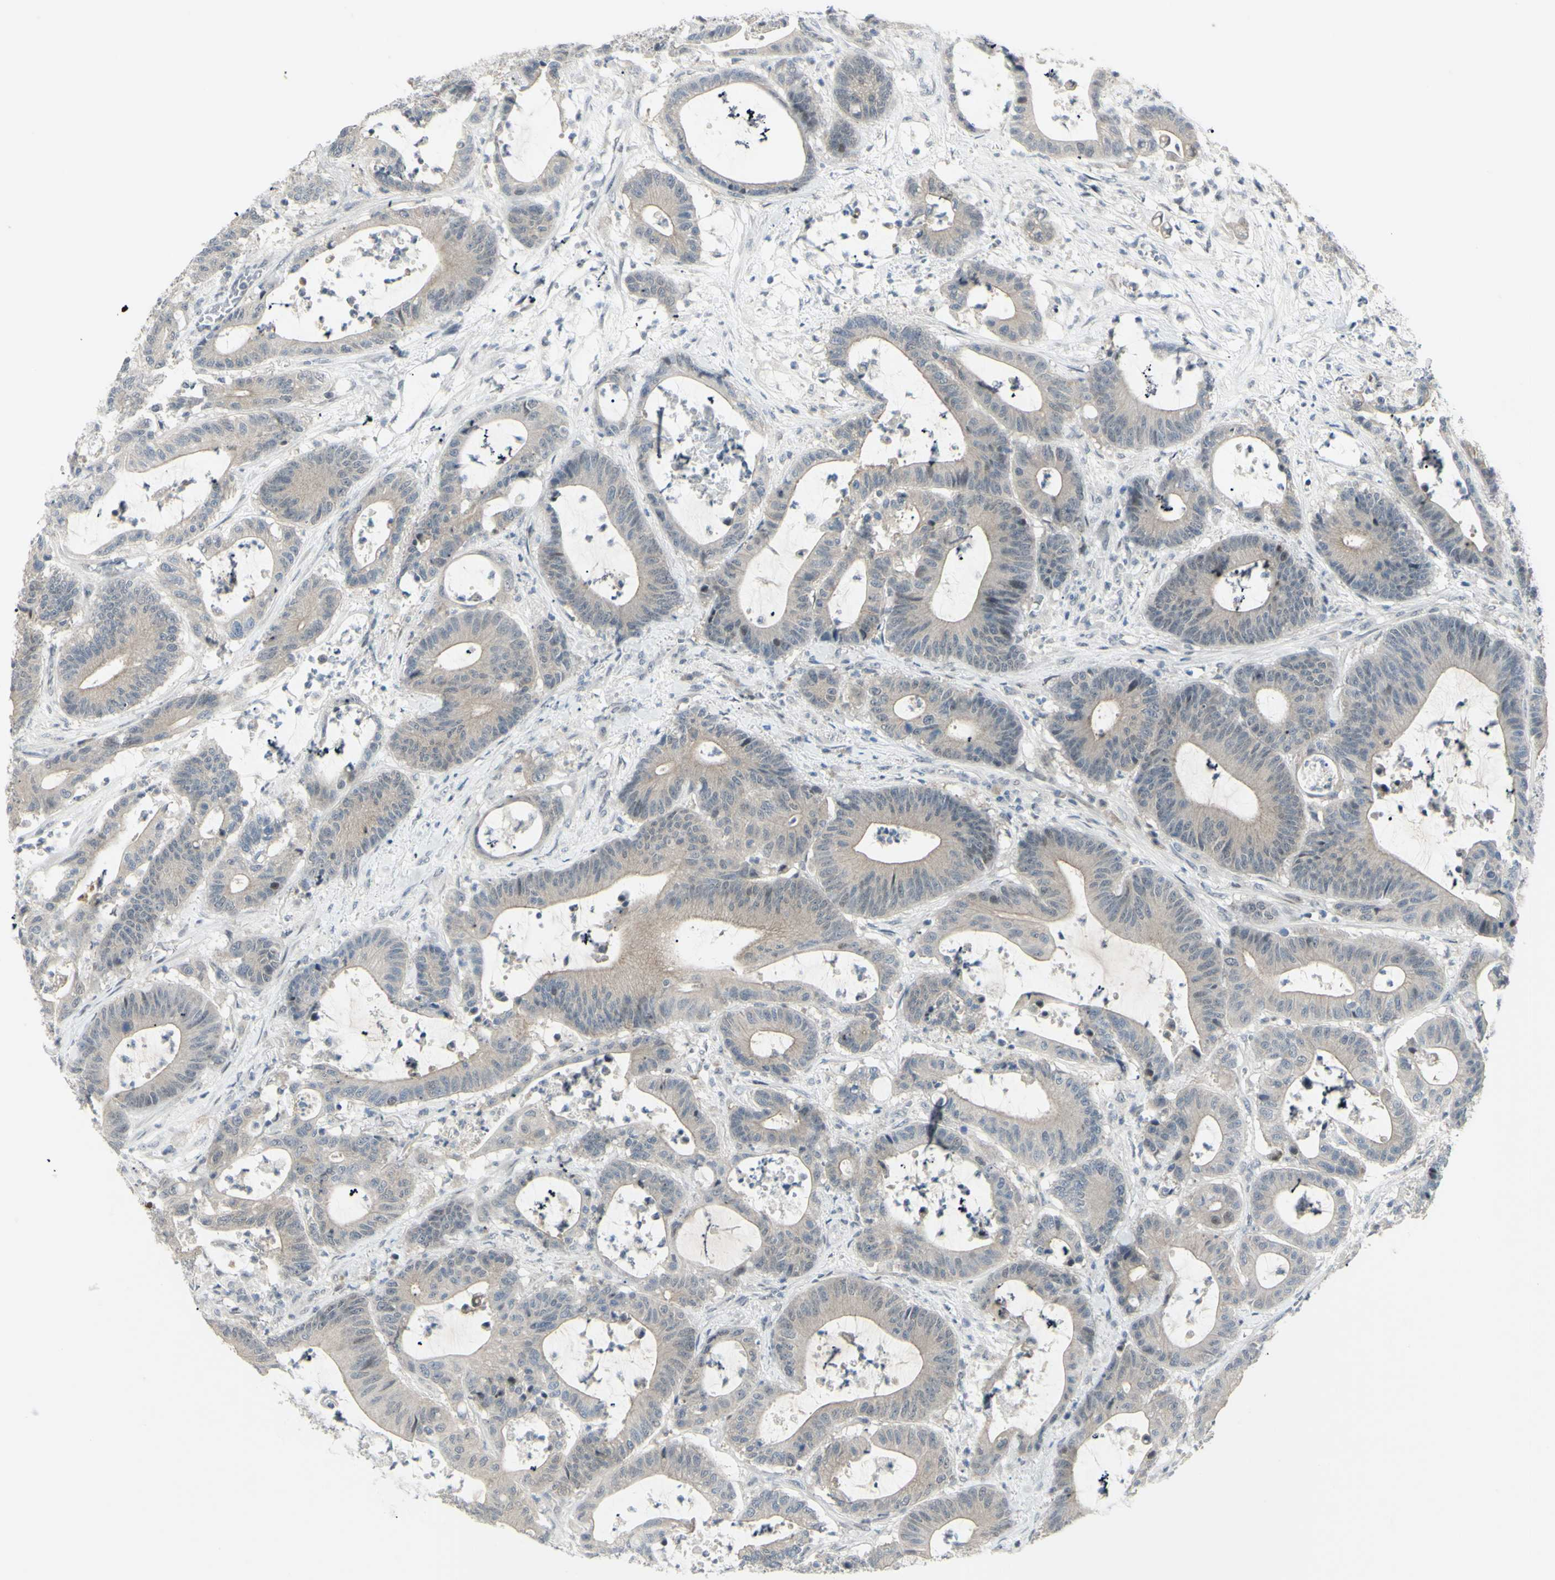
{"staining": {"intensity": "negative", "quantity": "none", "location": "none"}, "tissue": "colorectal cancer", "cell_type": "Tumor cells", "image_type": "cancer", "snomed": [{"axis": "morphology", "description": "Adenocarcinoma, NOS"}, {"axis": "topography", "description": "Colon"}], "caption": "Immunohistochemistry photomicrograph of human adenocarcinoma (colorectal) stained for a protein (brown), which demonstrates no expression in tumor cells.", "gene": "ETNK1", "patient": {"sex": "female", "age": 84}}